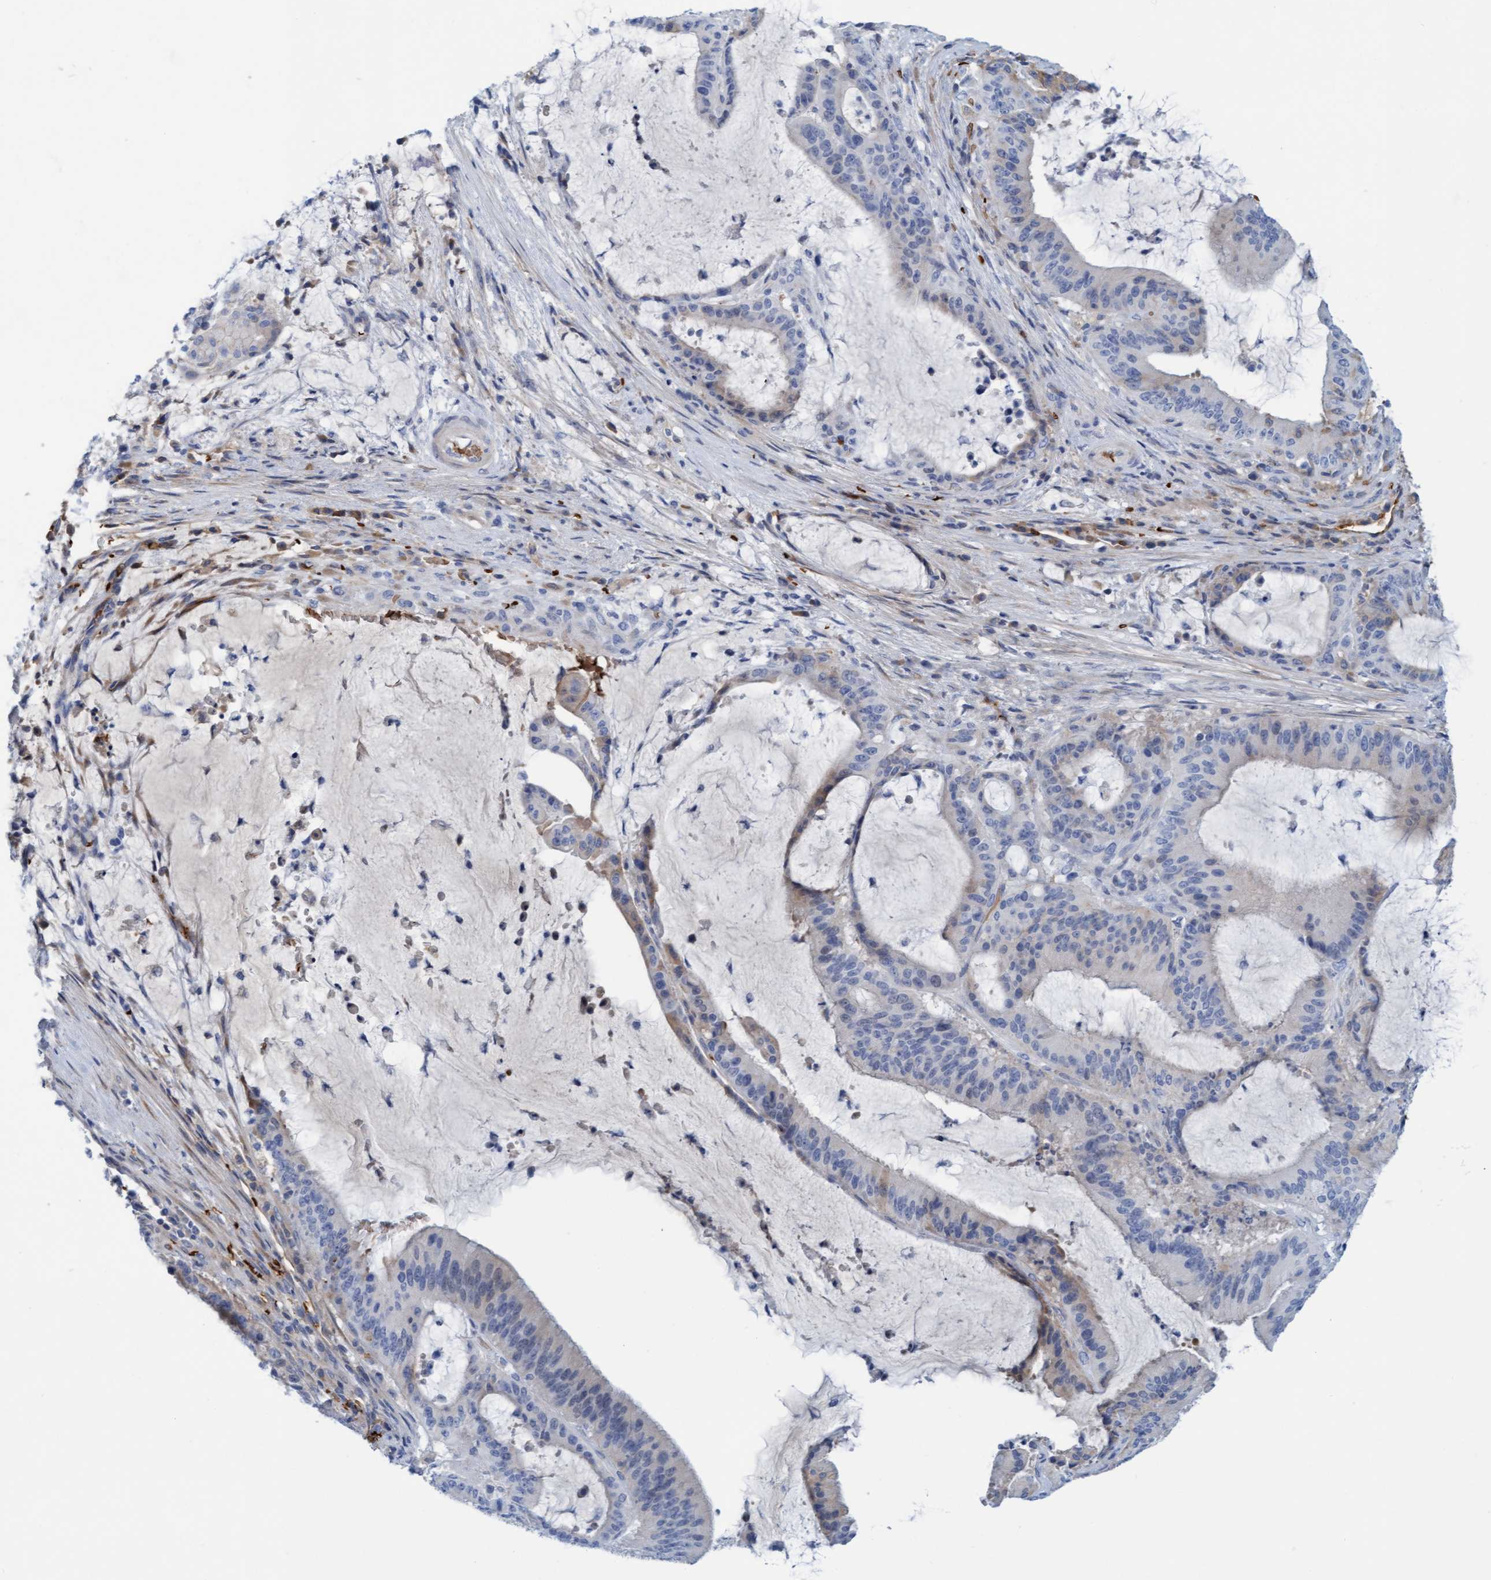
{"staining": {"intensity": "weak", "quantity": "<25%", "location": "cytoplasmic/membranous"}, "tissue": "liver cancer", "cell_type": "Tumor cells", "image_type": "cancer", "snomed": [{"axis": "morphology", "description": "Normal tissue, NOS"}, {"axis": "morphology", "description": "Cholangiocarcinoma"}, {"axis": "topography", "description": "Liver"}, {"axis": "topography", "description": "Peripheral nerve tissue"}], "caption": "Liver cancer was stained to show a protein in brown. There is no significant positivity in tumor cells. Brightfield microscopy of IHC stained with DAB (brown) and hematoxylin (blue), captured at high magnification.", "gene": "P2RX5", "patient": {"sex": "female", "age": 73}}